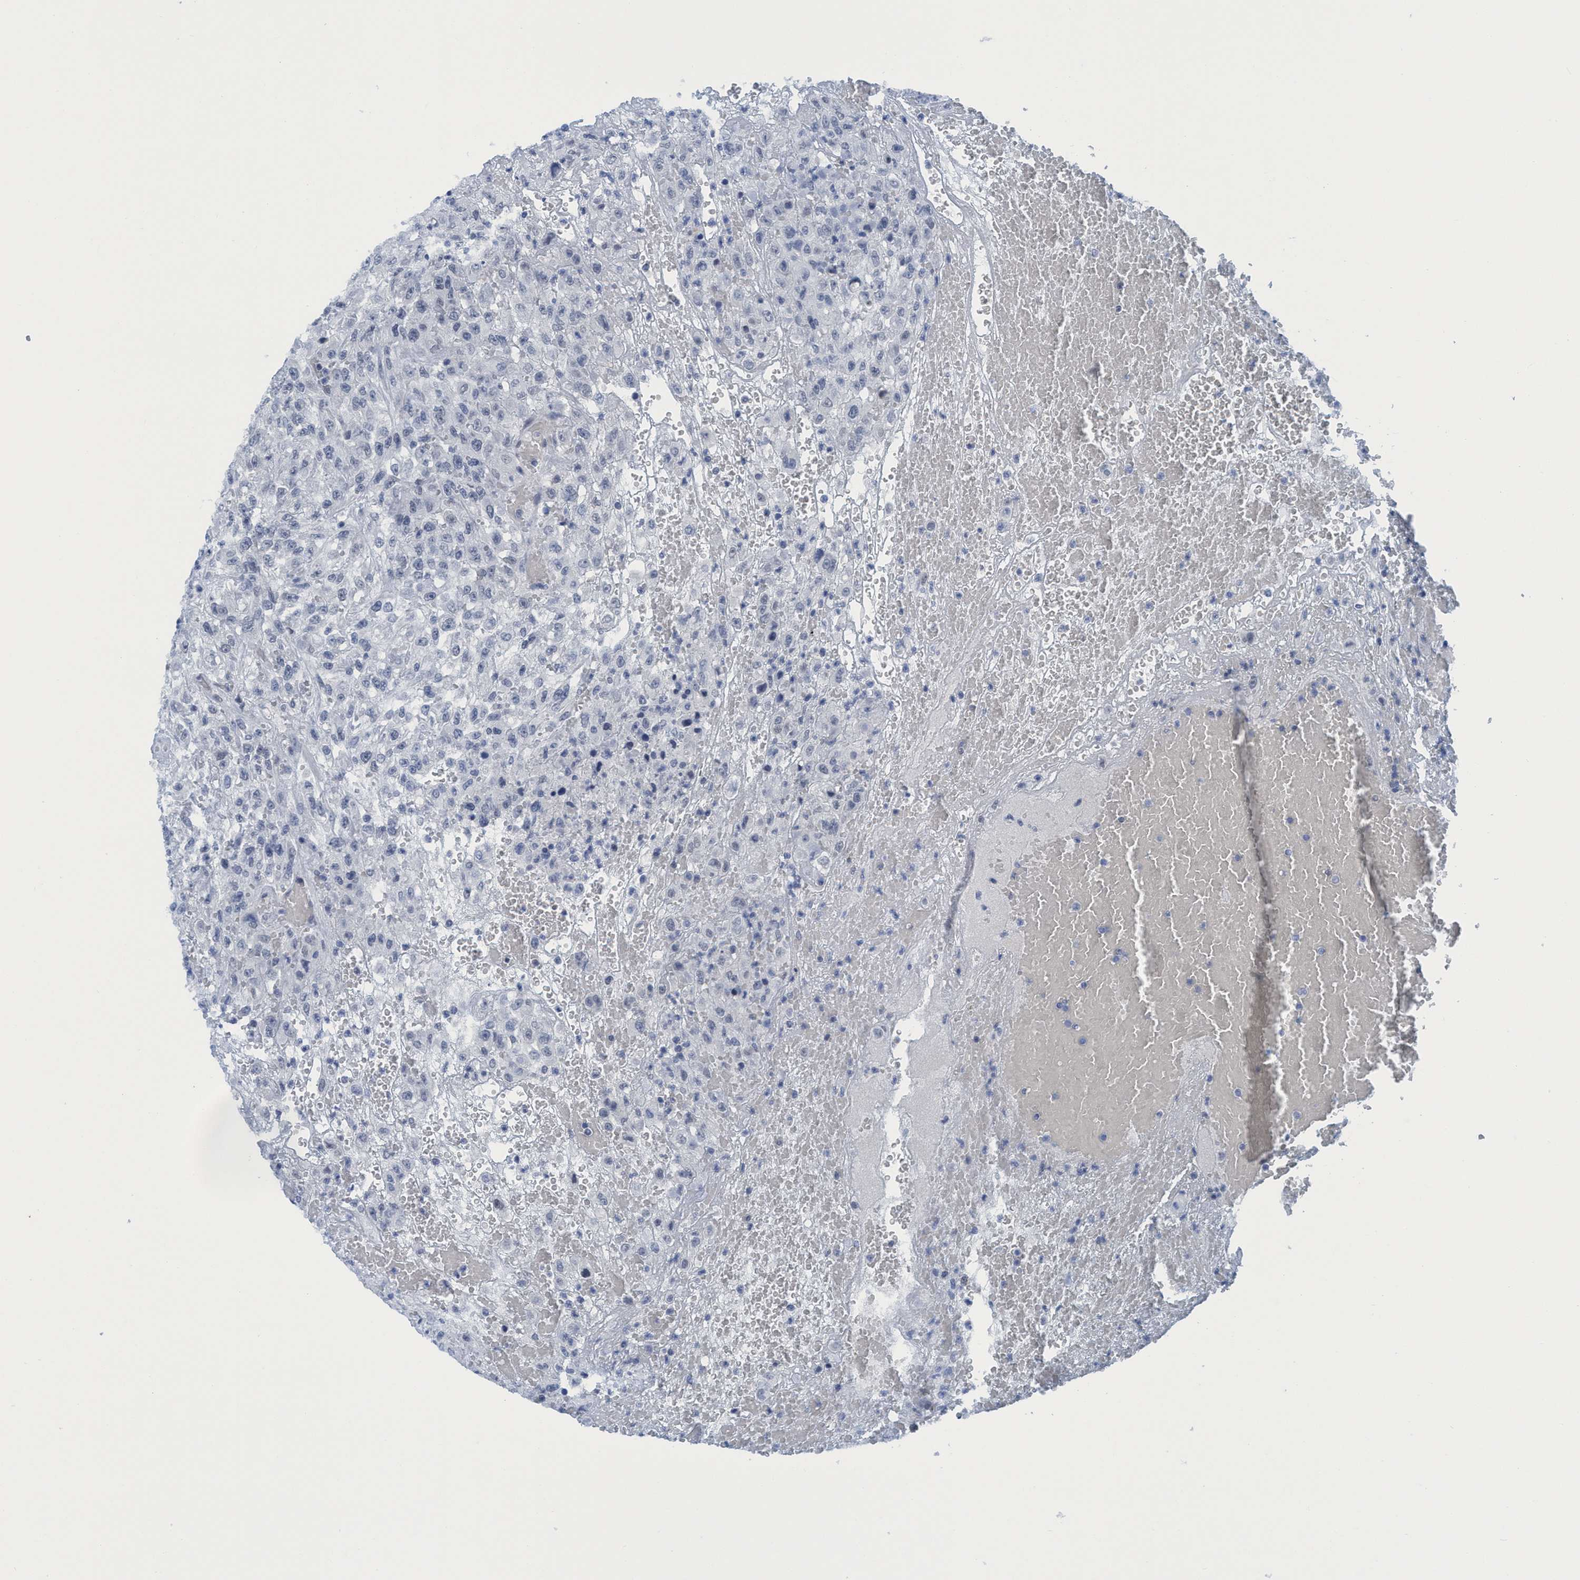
{"staining": {"intensity": "negative", "quantity": "none", "location": "none"}, "tissue": "urothelial cancer", "cell_type": "Tumor cells", "image_type": "cancer", "snomed": [{"axis": "morphology", "description": "Urothelial carcinoma, High grade"}, {"axis": "topography", "description": "Urinary bladder"}], "caption": "Urothelial cancer was stained to show a protein in brown. There is no significant expression in tumor cells.", "gene": "DNAI1", "patient": {"sex": "male", "age": 46}}